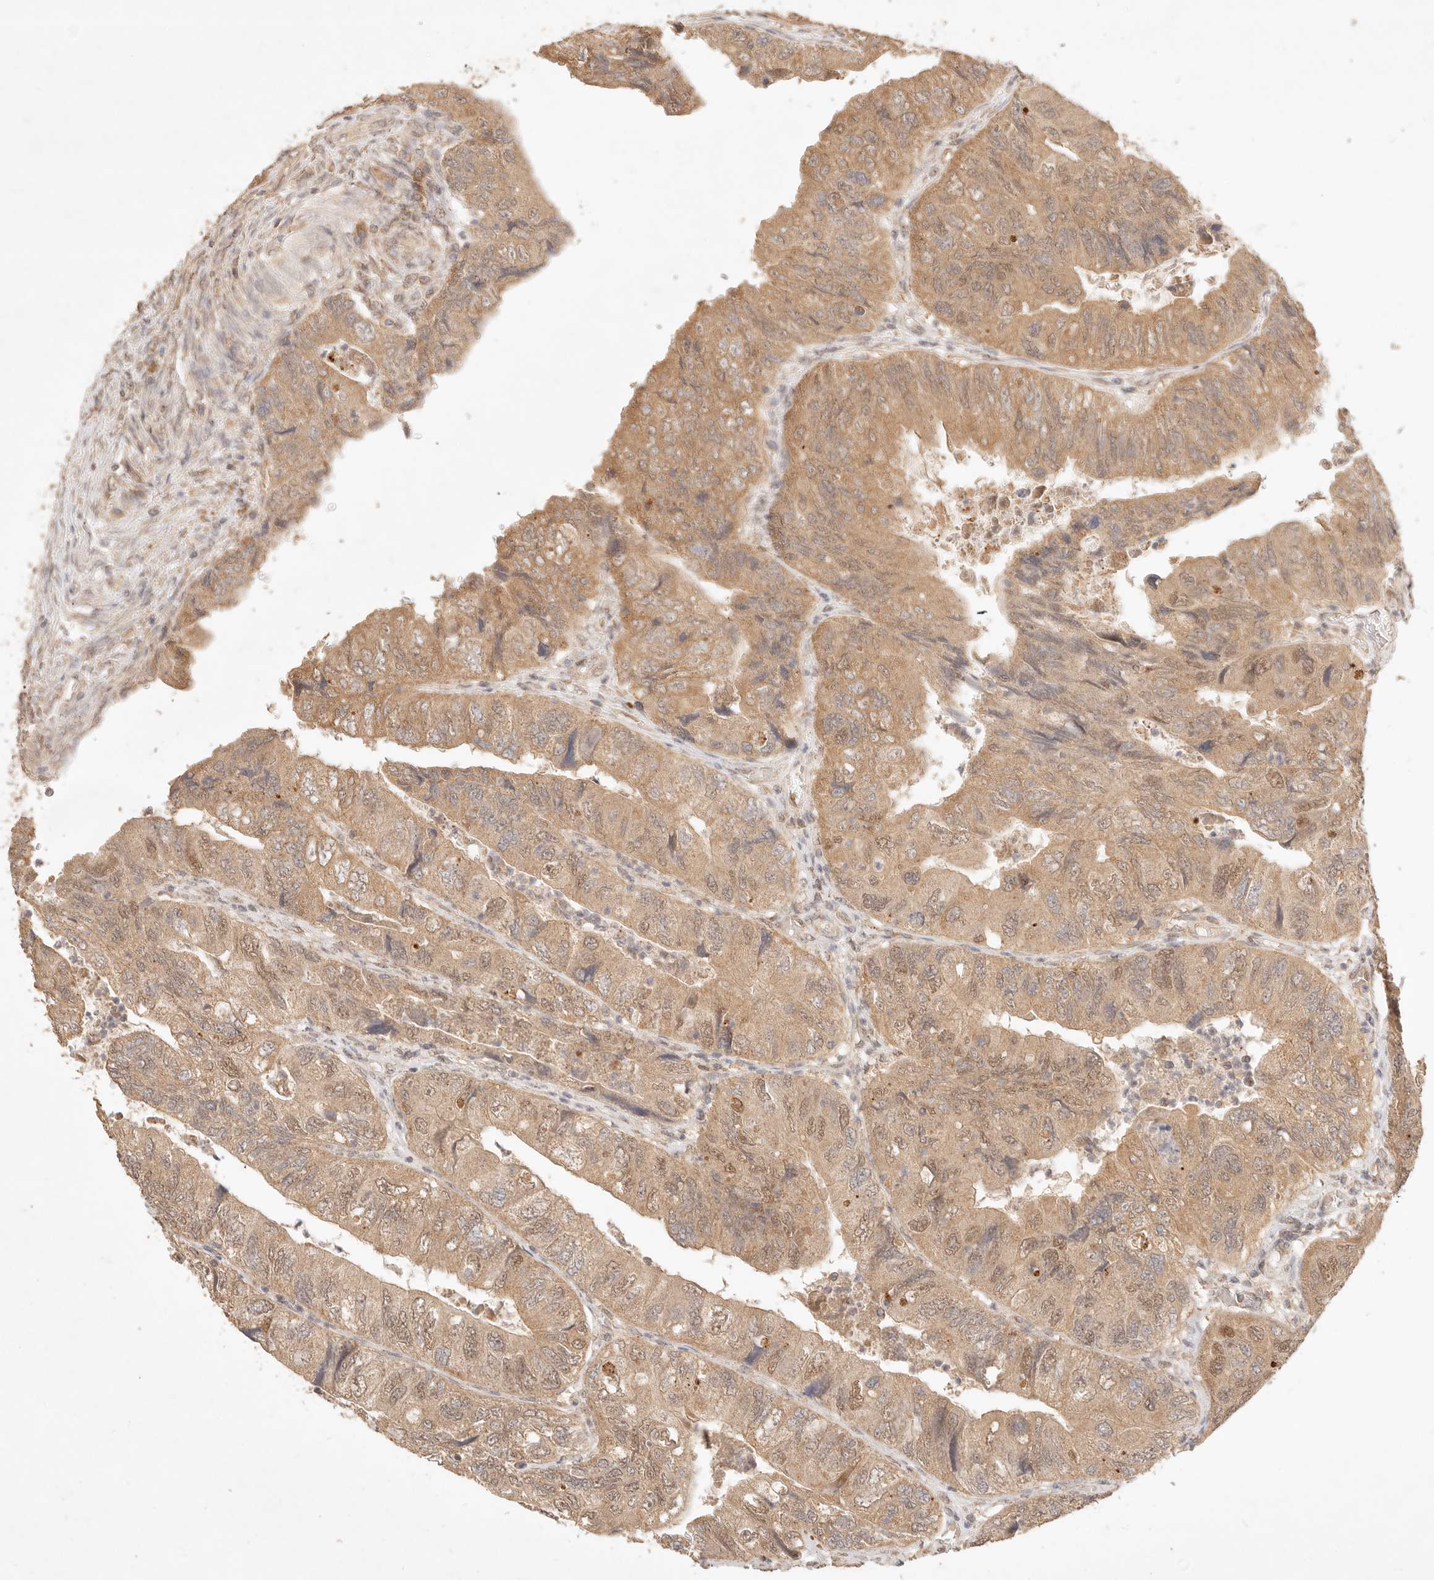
{"staining": {"intensity": "moderate", "quantity": ">75%", "location": "cytoplasmic/membranous,nuclear"}, "tissue": "colorectal cancer", "cell_type": "Tumor cells", "image_type": "cancer", "snomed": [{"axis": "morphology", "description": "Adenocarcinoma, NOS"}, {"axis": "topography", "description": "Rectum"}], "caption": "Immunohistochemical staining of colorectal cancer (adenocarcinoma) displays moderate cytoplasmic/membranous and nuclear protein positivity in approximately >75% of tumor cells.", "gene": "TRIM11", "patient": {"sex": "male", "age": 63}}